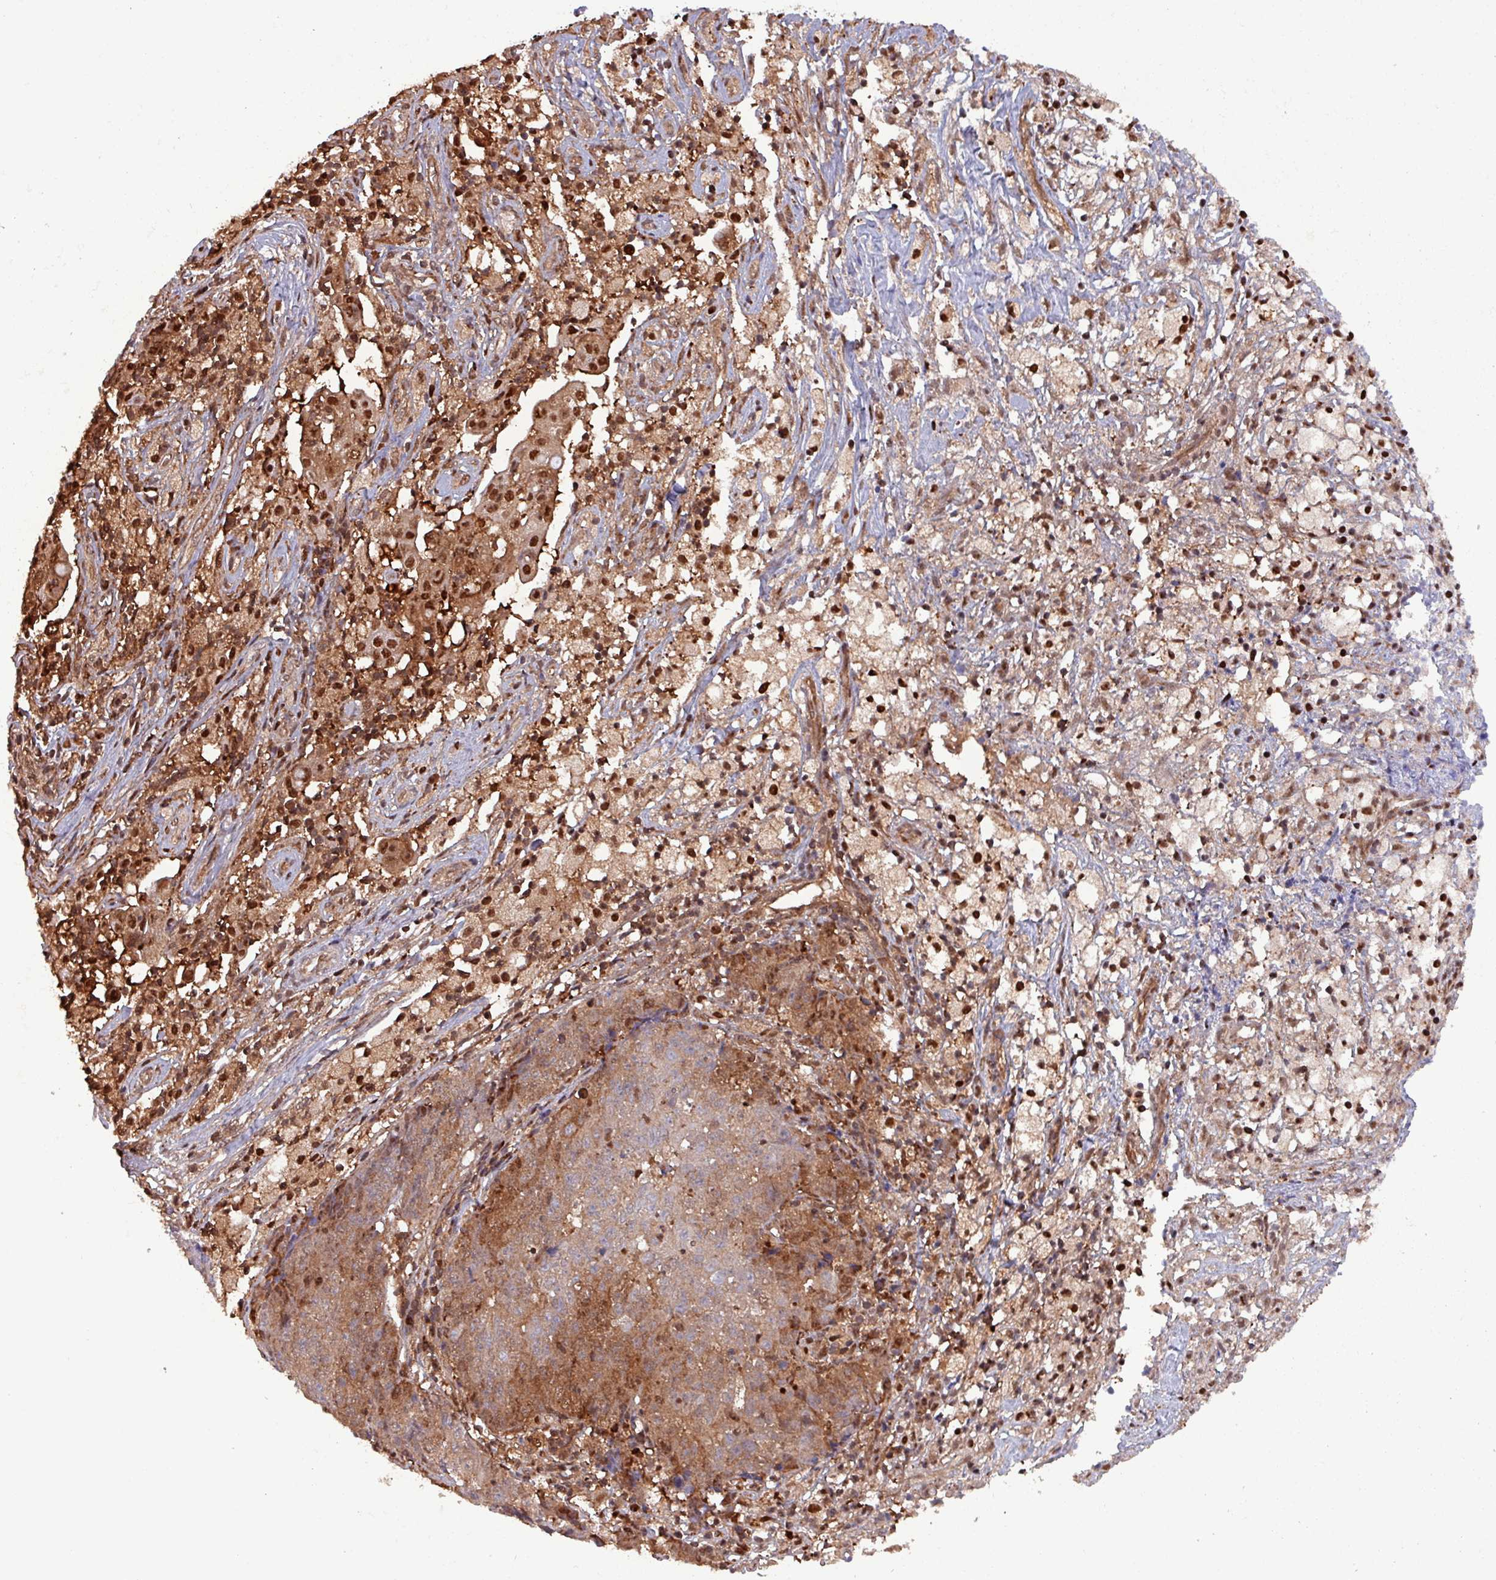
{"staining": {"intensity": "strong", "quantity": "25%-75%", "location": "cytoplasmic/membranous,nuclear"}, "tissue": "ovarian cancer", "cell_type": "Tumor cells", "image_type": "cancer", "snomed": [{"axis": "morphology", "description": "Carcinoma, endometroid"}, {"axis": "topography", "description": "Ovary"}], "caption": "Ovarian cancer (endometroid carcinoma) tissue displays strong cytoplasmic/membranous and nuclear expression in about 25%-75% of tumor cells", "gene": "PSMB8", "patient": {"sex": "female", "age": 42}}